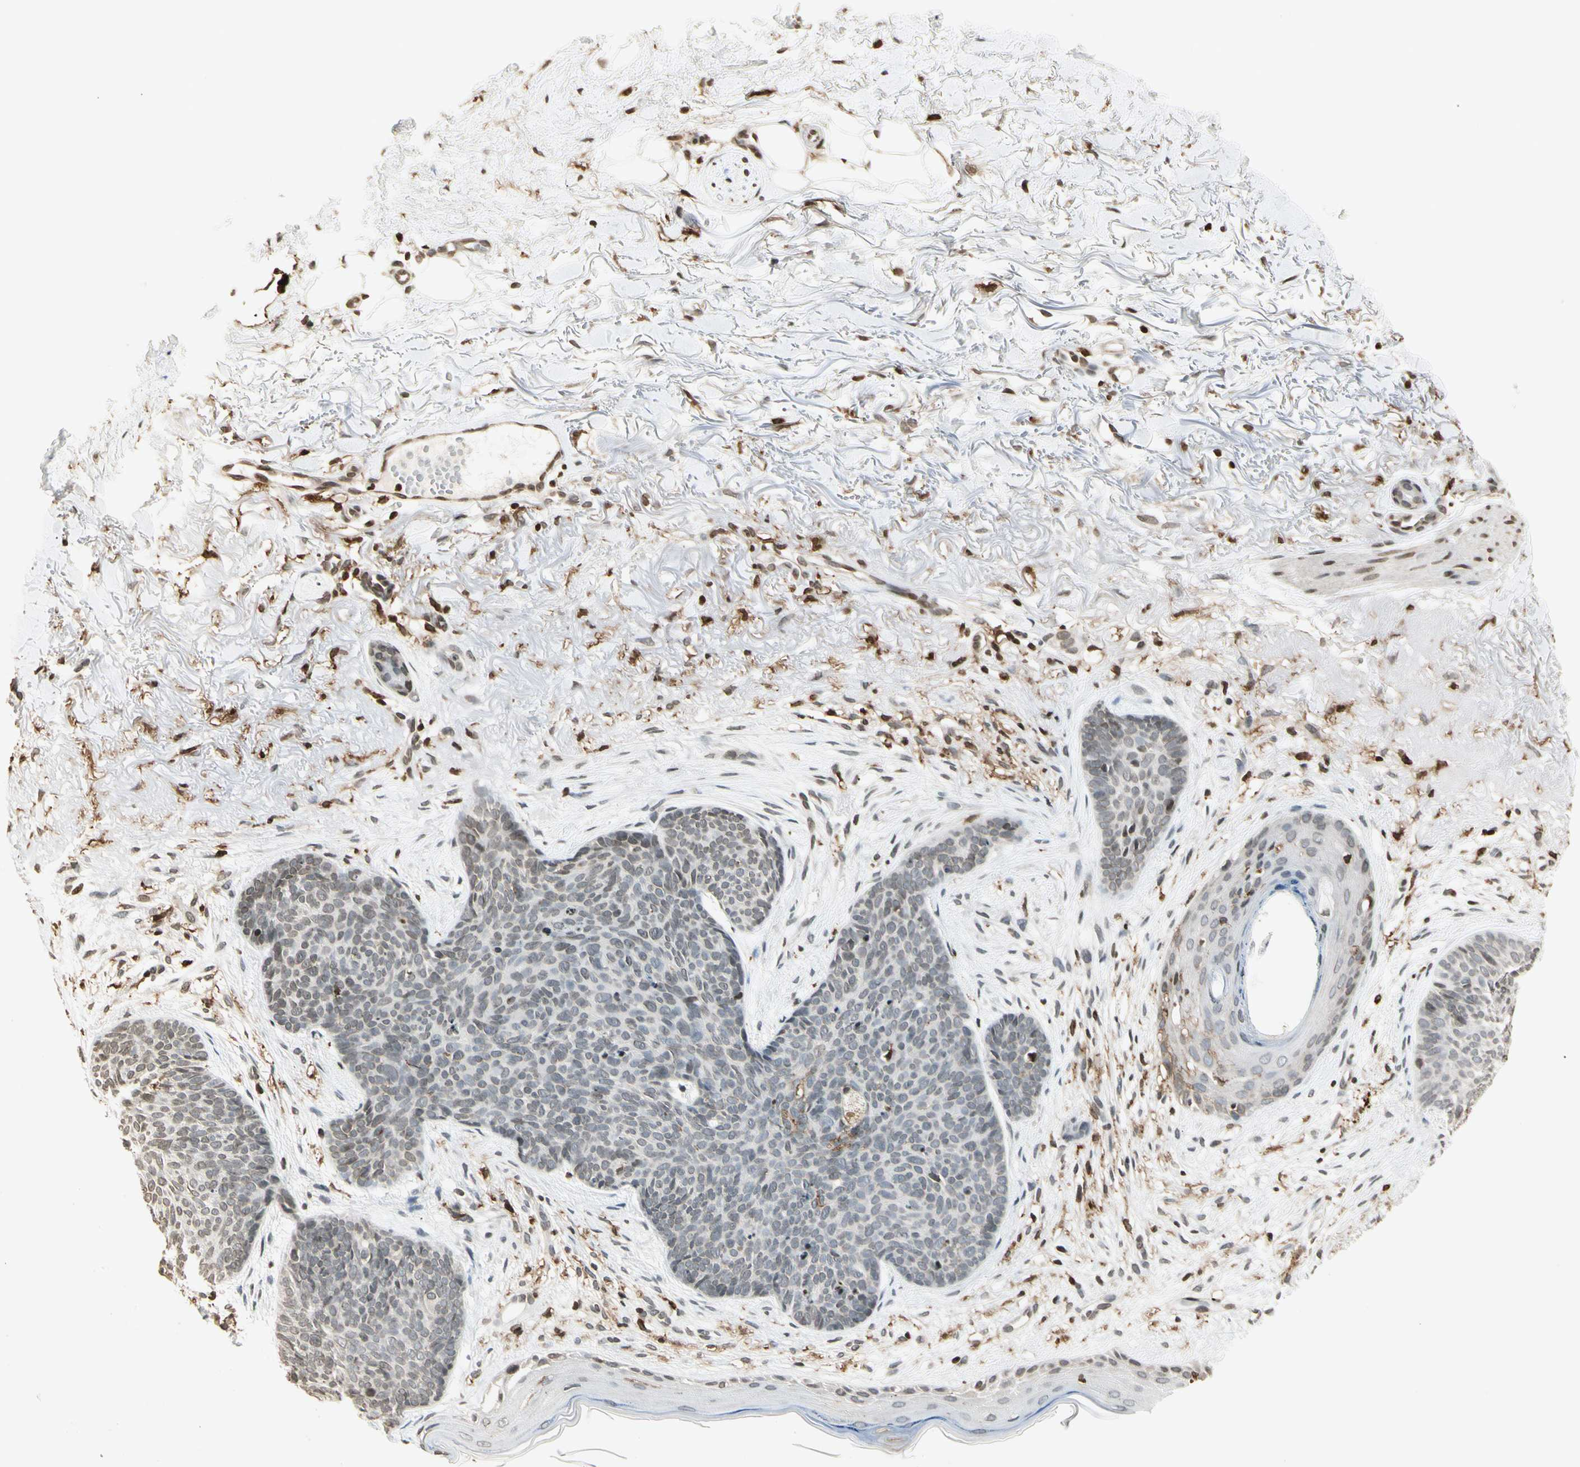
{"staining": {"intensity": "weak", "quantity": "<25%", "location": "nuclear"}, "tissue": "skin cancer", "cell_type": "Tumor cells", "image_type": "cancer", "snomed": [{"axis": "morphology", "description": "Normal tissue, NOS"}, {"axis": "morphology", "description": "Basal cell carcinoma"}, {"axis": "topography", "description": "Skin"}], "caption": "An immunohistochemistry image of skin cancer is shown. There is no staining in tumor cells of skin cancer.", "gene": "FER", "patient": {"sex": "female", "age": 70}}